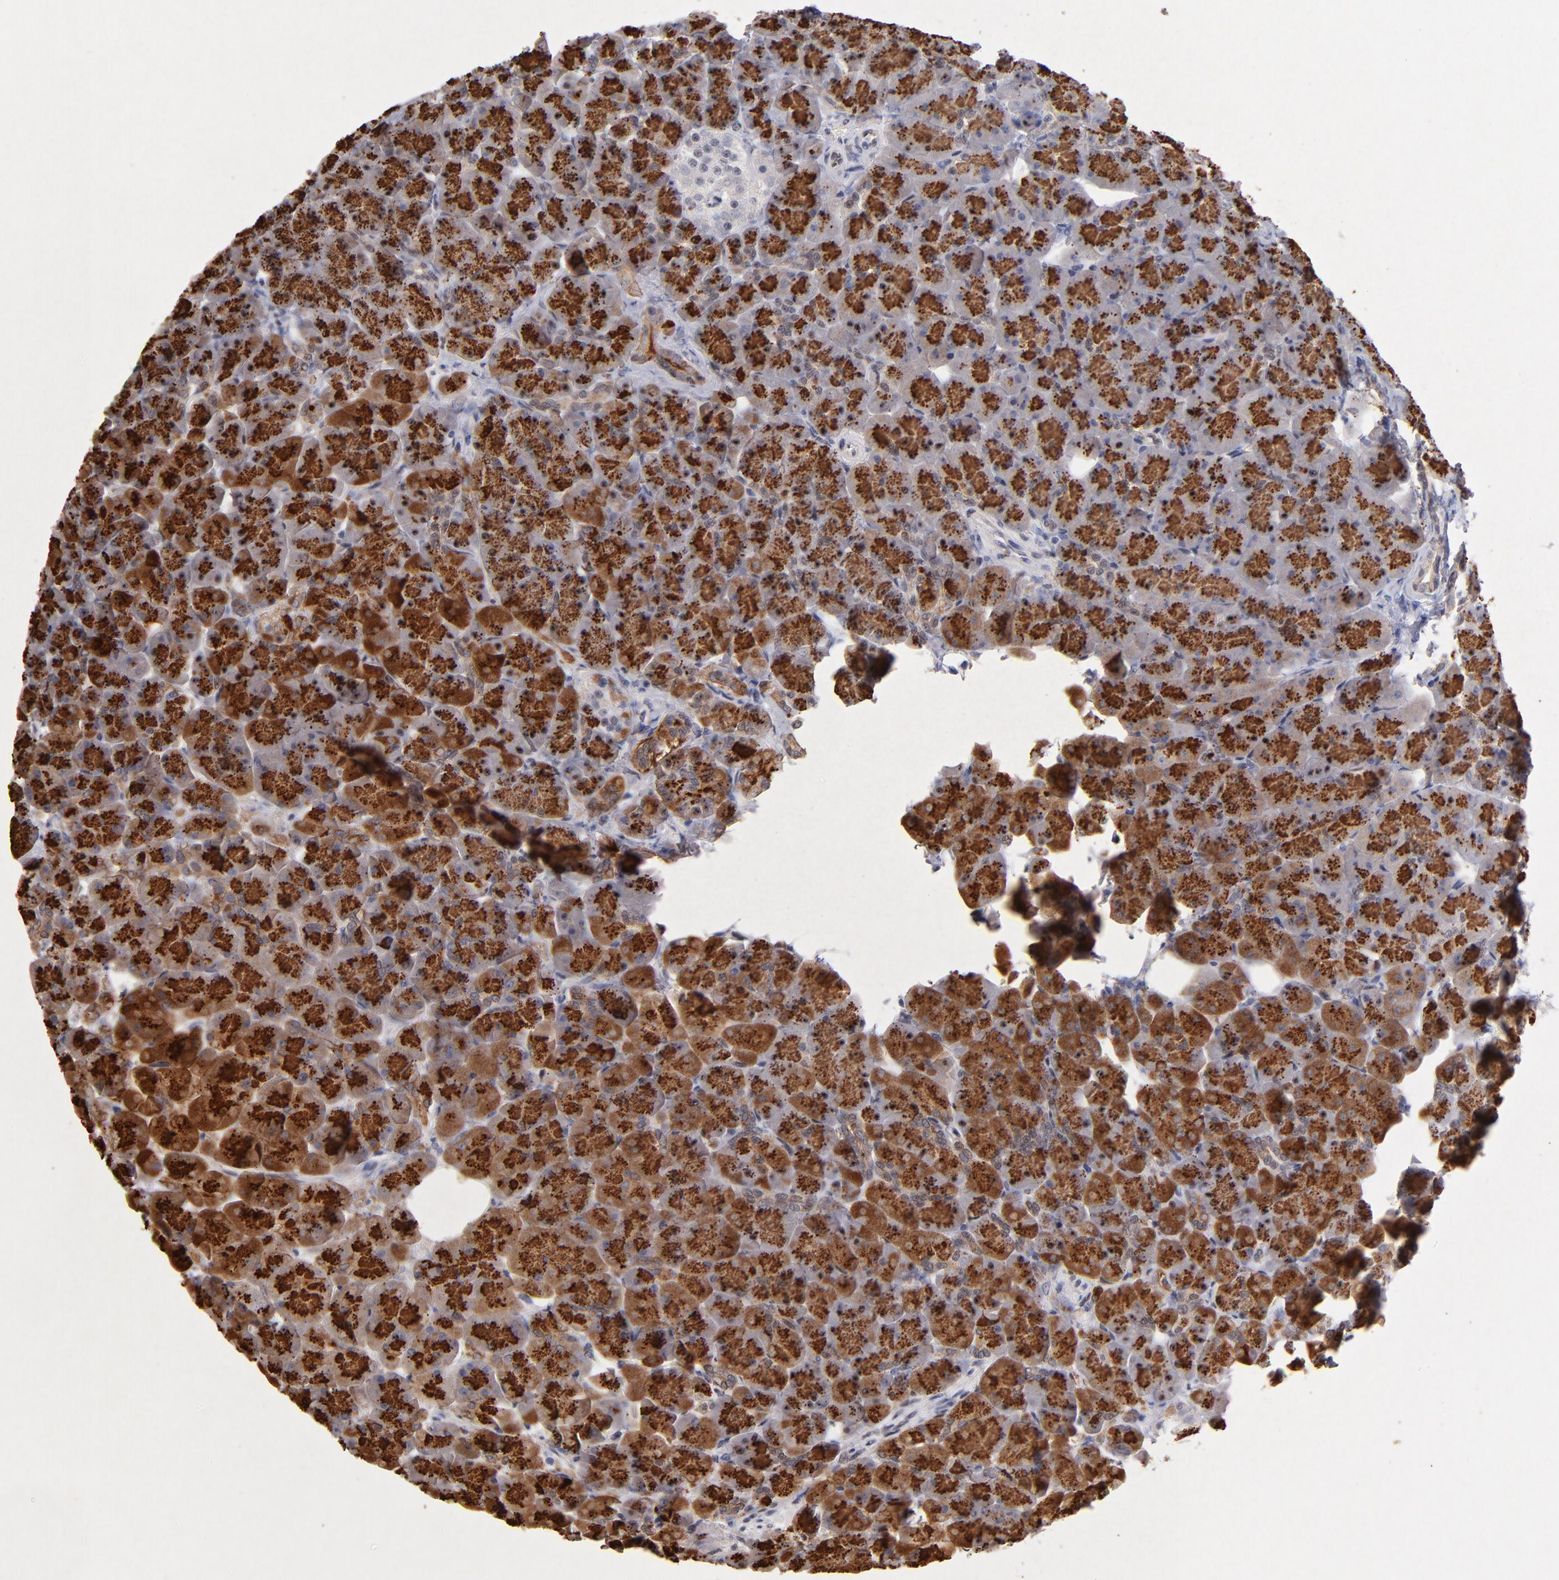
{"staining": {"intensity": "strong", "quantity": ">75%", "location": "cytoplasmic/membranous"}, "tissue": "pancreas", "cell_type": "Exocrine glandular cells", "image_type": "normal", "snomed": [{"axis": "morphology", "description": "Normal tissue, NOS"}, {"axis": "topography", "description": "Pancreas"}], "caption": "IHC micrograph of unremarkable human pancreas stained for a protein (brown), which shows high levels of strong cytoplasmic/membranous staining in about >75% of exocrine glandular cells.", "gene": "RAF1", "patient": {"sex": "male", "age": 66}}